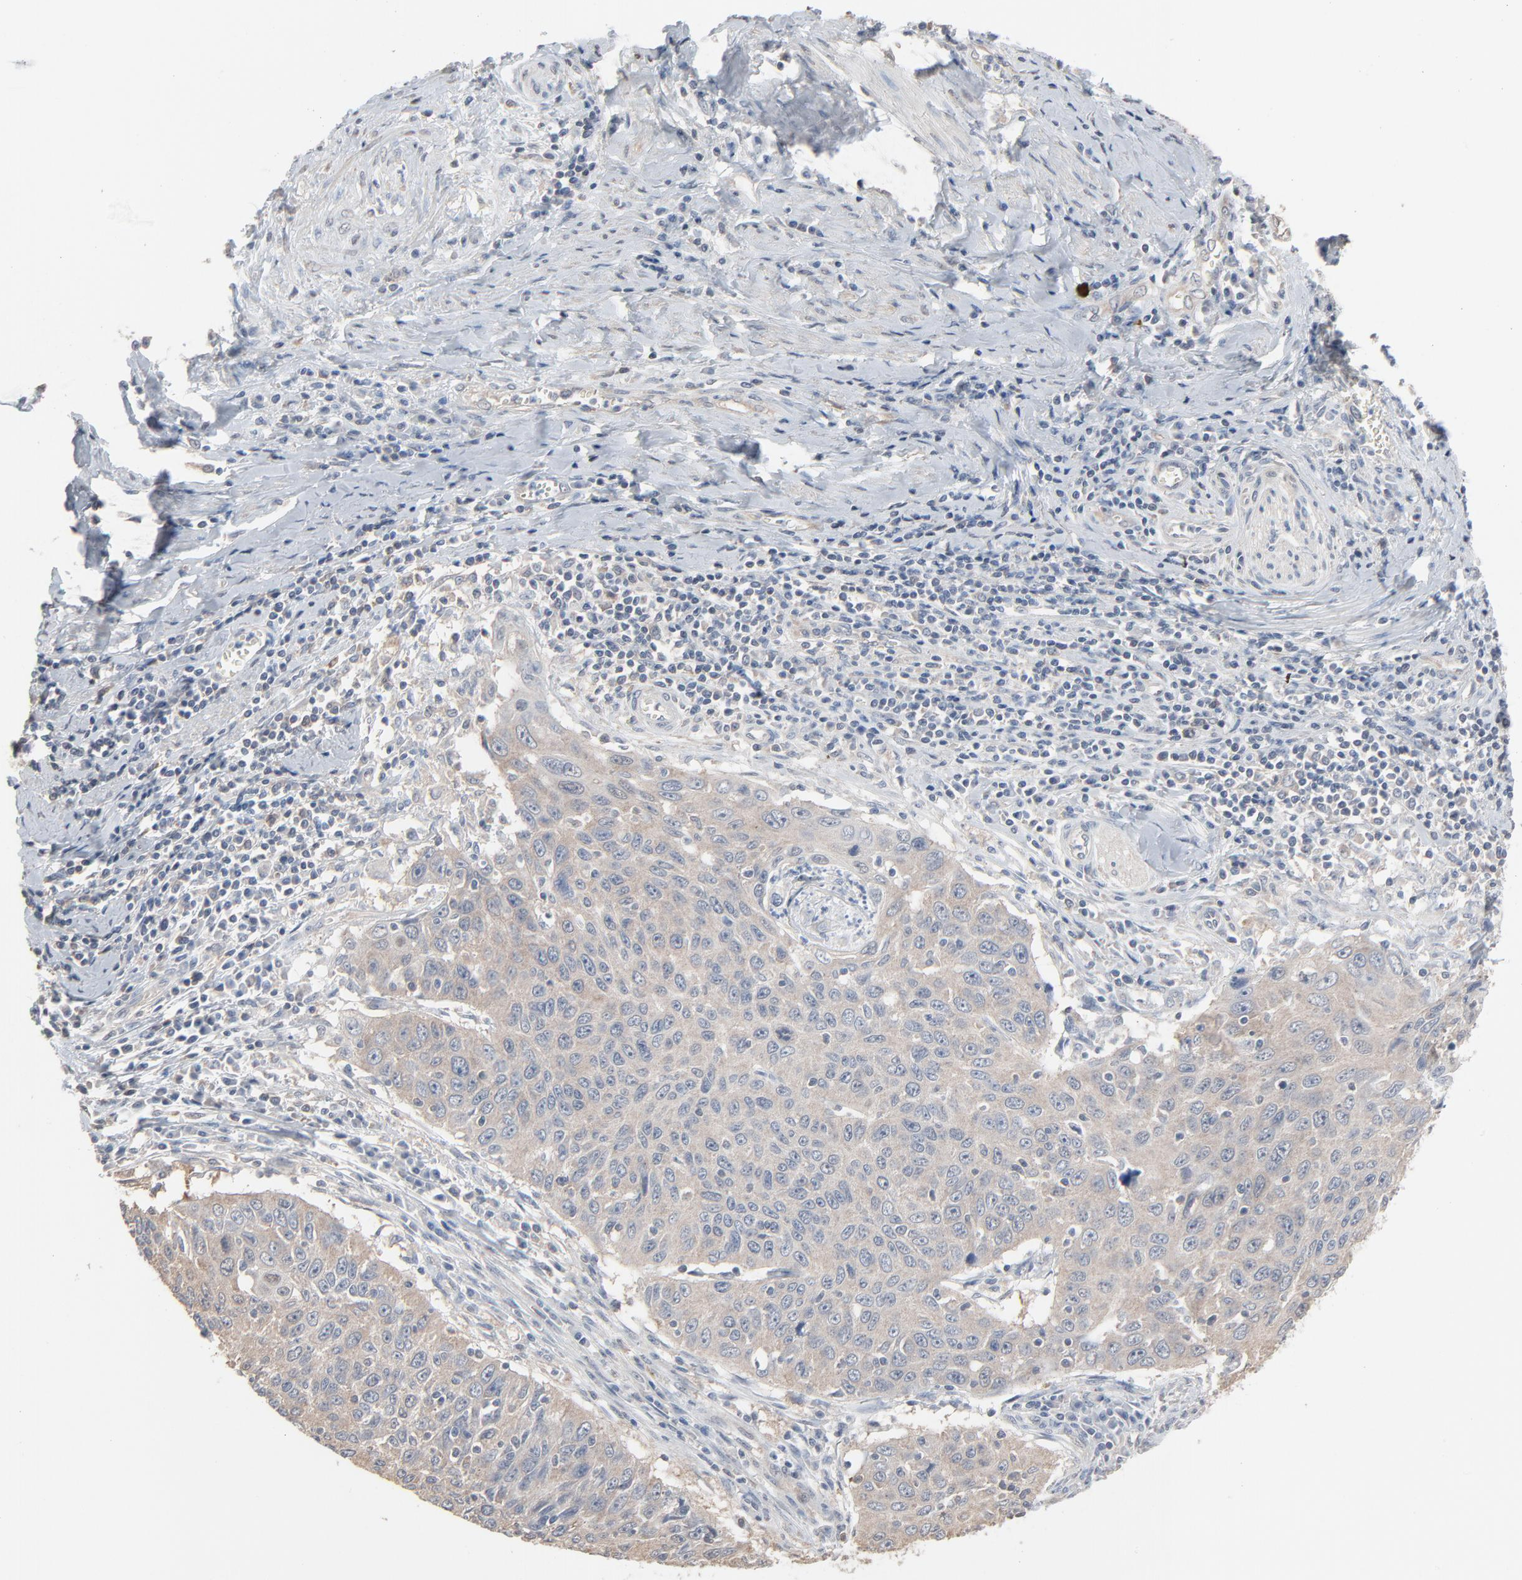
{"staining": {"intensity": "weak", "quantity": ">75%", "location": "cytoplasmic/membranous"}, "tissue": "cervical cancer", "cell_type": "Tumor cells", "image_type": "cancer", "snomed": [{"axis": "morphology", "description": "Squamous cell carcinoma, NOS"}, {"axis": "topography", "description": "Cervix"}], "caption": "Protein expression analysis of cervical squamous cell carcinoma exhibits weak cytoplasmic/membranous positivity in approximately >75% of tumor cells.", "gene": "CCT5", "patient": {"sex": "female", "age": 53}}